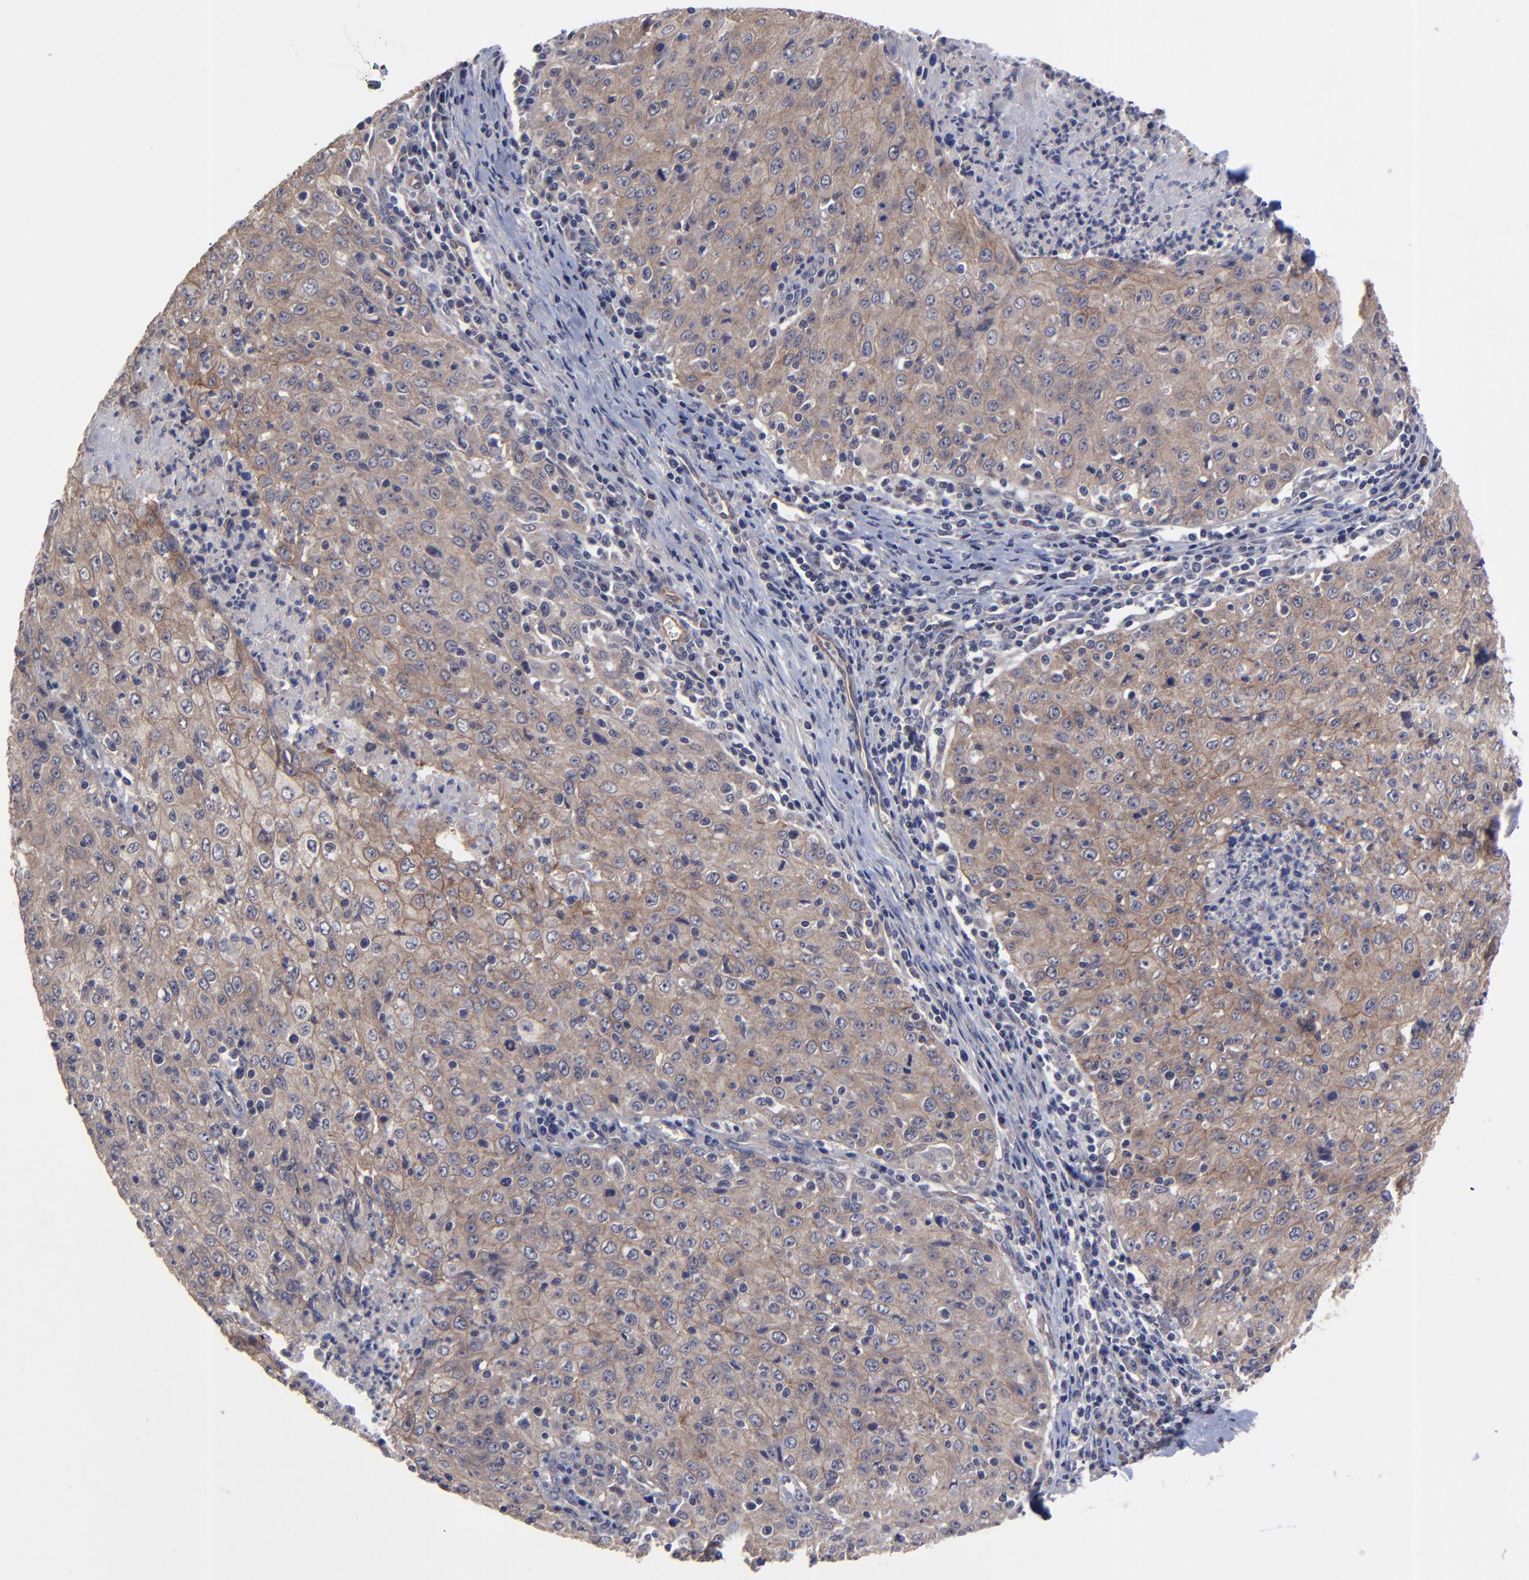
{"staining": {"intensity": "moderate", "quantity": ">75%", "location": "cytoplasmic/membranous"}, "tissue": "cervical cancer", "cell_type": "Tumor cells", "image_type": "cancer", "snomed": [{"axis": "morphology", "description": "Squamous cell carcinoma, NOS"}, {"axis": "topography", "description": "Cervix"}], "caption": "This image shows immunohistochemistry staining of cervical cancer (squamous cell carcinoma), with medium moderate cytoplasmic/membranous expression in about >75% of tumor cells.", "gene": "ZNF780B", "patient": {"sex": "female", "age": 27}}